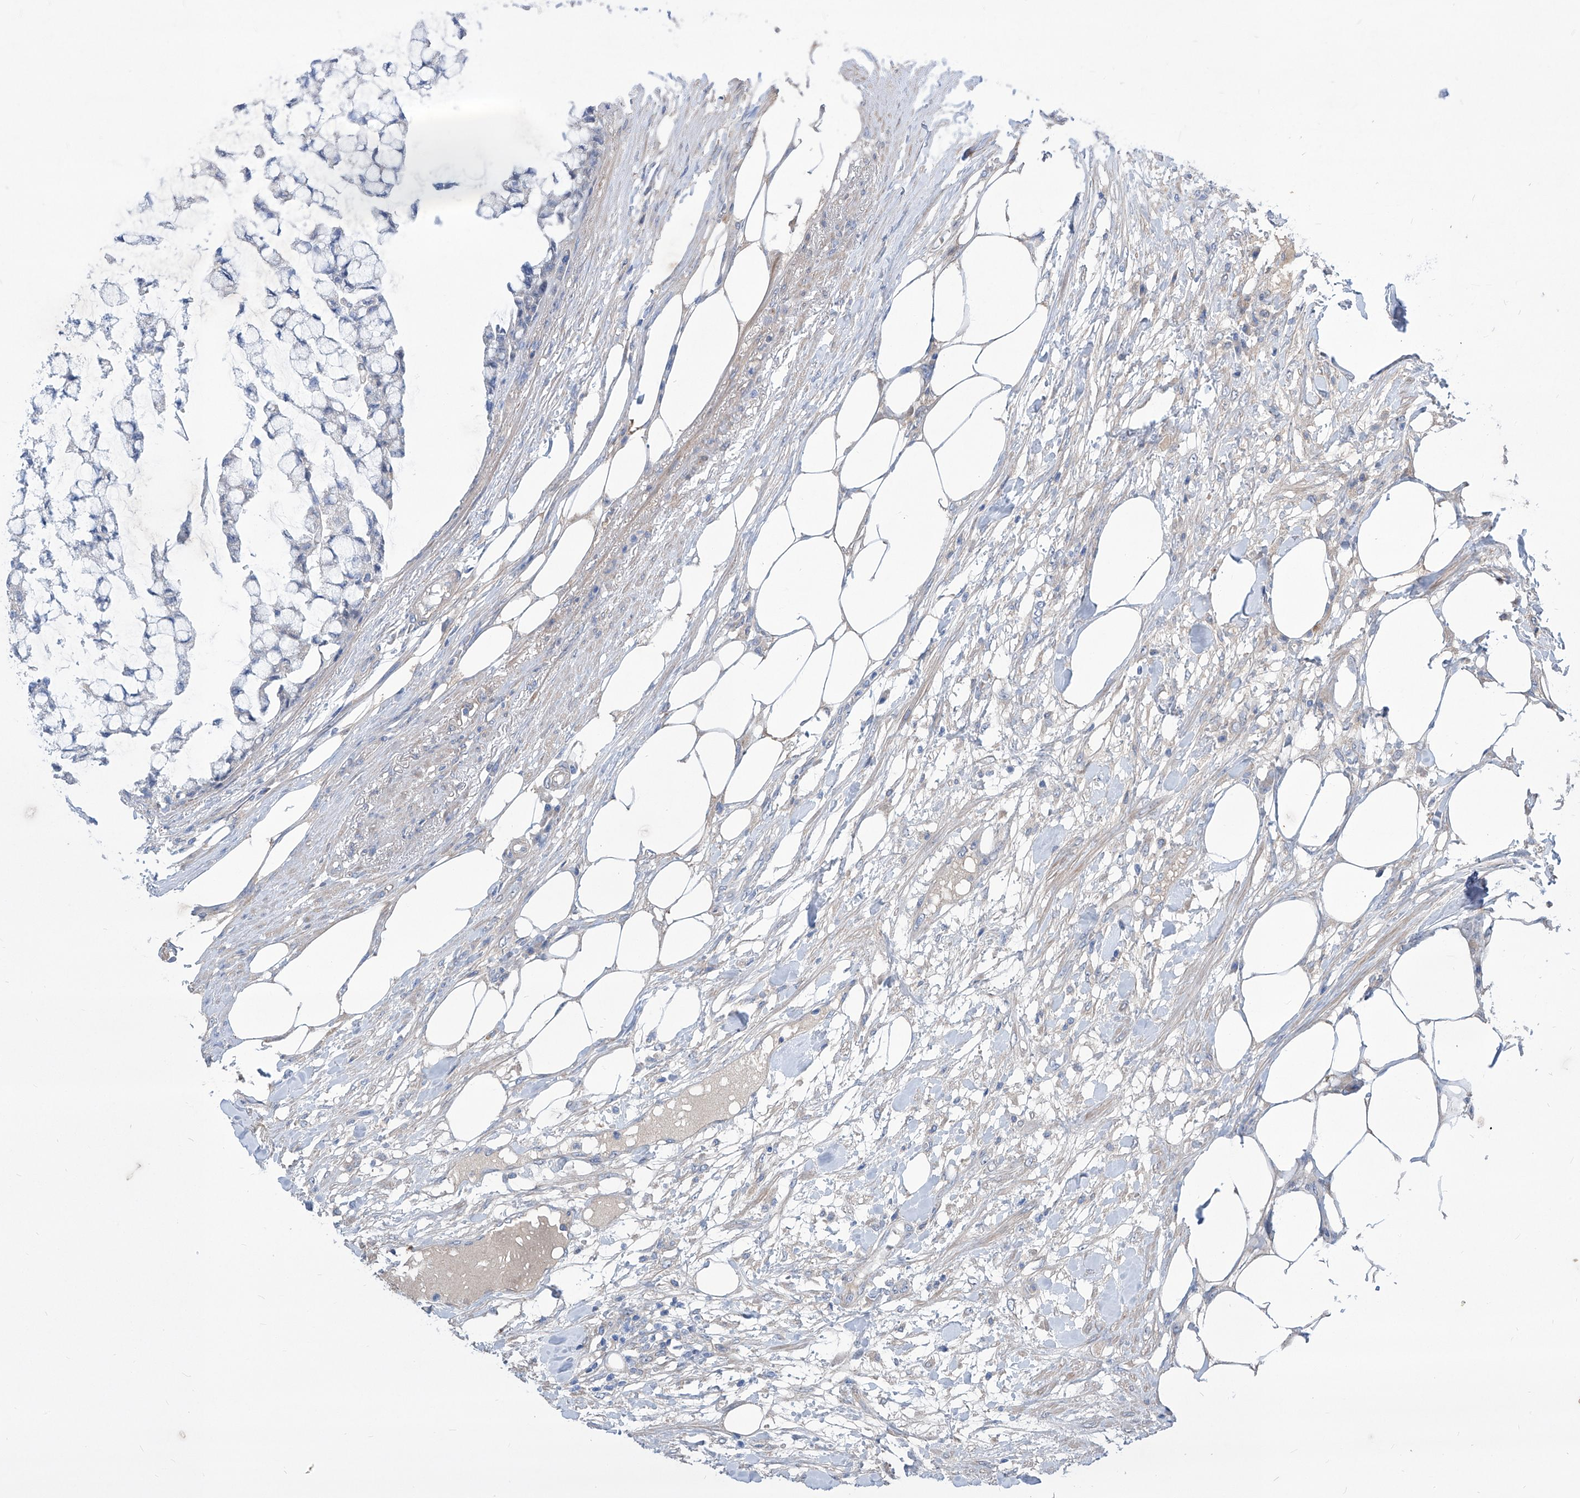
{"staining": {"intensity": "negative", "quantity": "none", "location": "none"}, "tissue": "colorectal cancer", "cell_type": "Tumor cells", "image_type": "cancer", "snomed": [{"axis": "morphology", "description": "Adenocarcinoma, NOS"}, {"axis": "topography", "description": "Colon"}], "caption": "The immunohistochemistry (IHC) micrograph has no significant positivity in tumor cells of colorectal cancer tissue.", "gene": "SRBD1", "patient": {"sex": "female", "age": 84}}